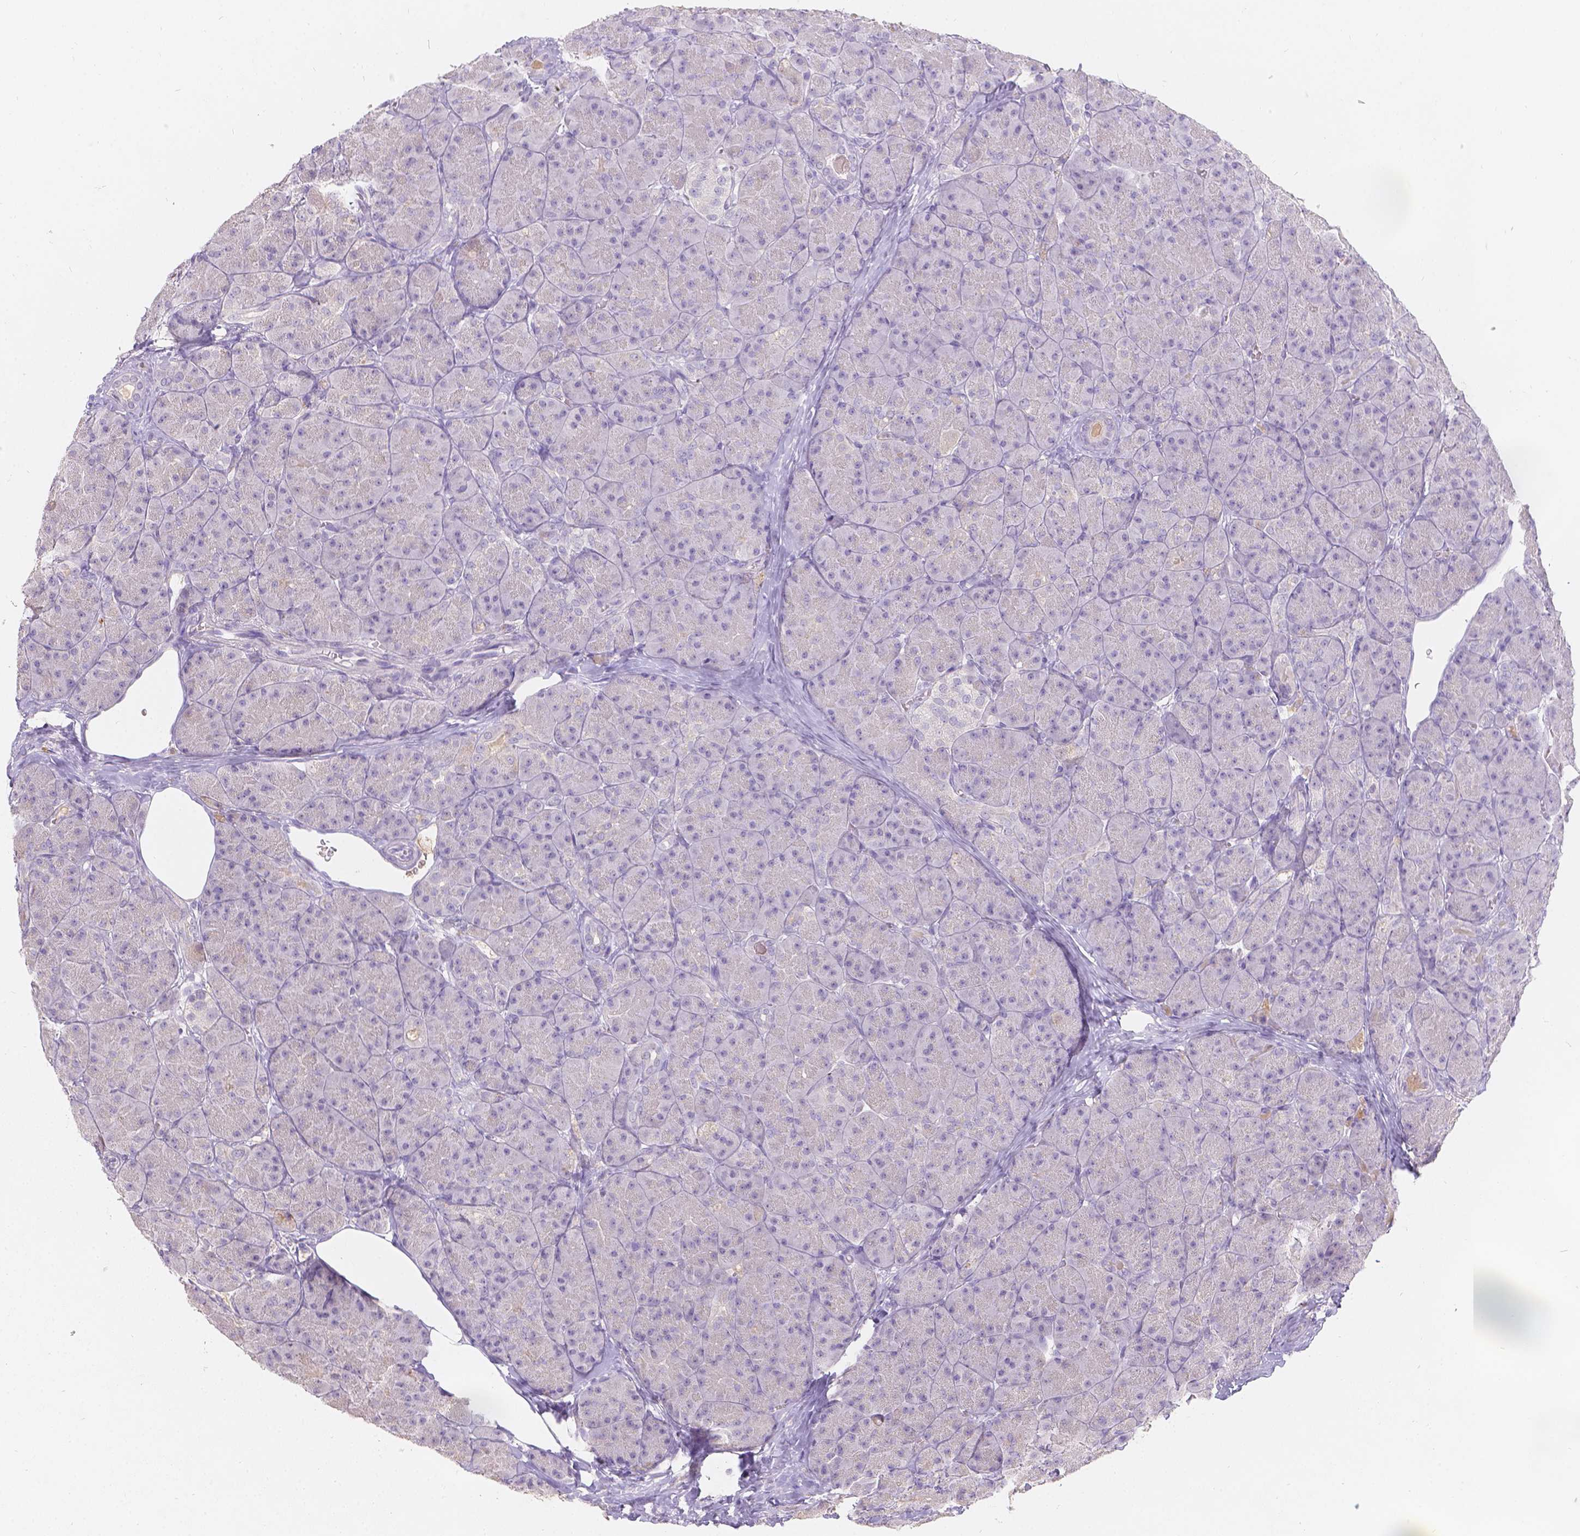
{"staining": {"intensity": "negative", "quantity": "none", "location": "none"}, "tissue": "pancreas", "cell_type": "Exocrine glandular cells", "image_type": "normal", "snomed": [{"axis": "morphology", "description": "Normal tissue, NOS"}, {"axis": "topography", "description": "Pancreas"}], "caption": "Immunohistochemistry histopathology image of unremarkable pancreas: pancreas stained with DAB (3,3'-diaminobenzidine) exhibits no significant protein positivity in exocrine glandular cells.", "gene": "DCAF4L1", "patient": {"sex": "male", "age": 57}}